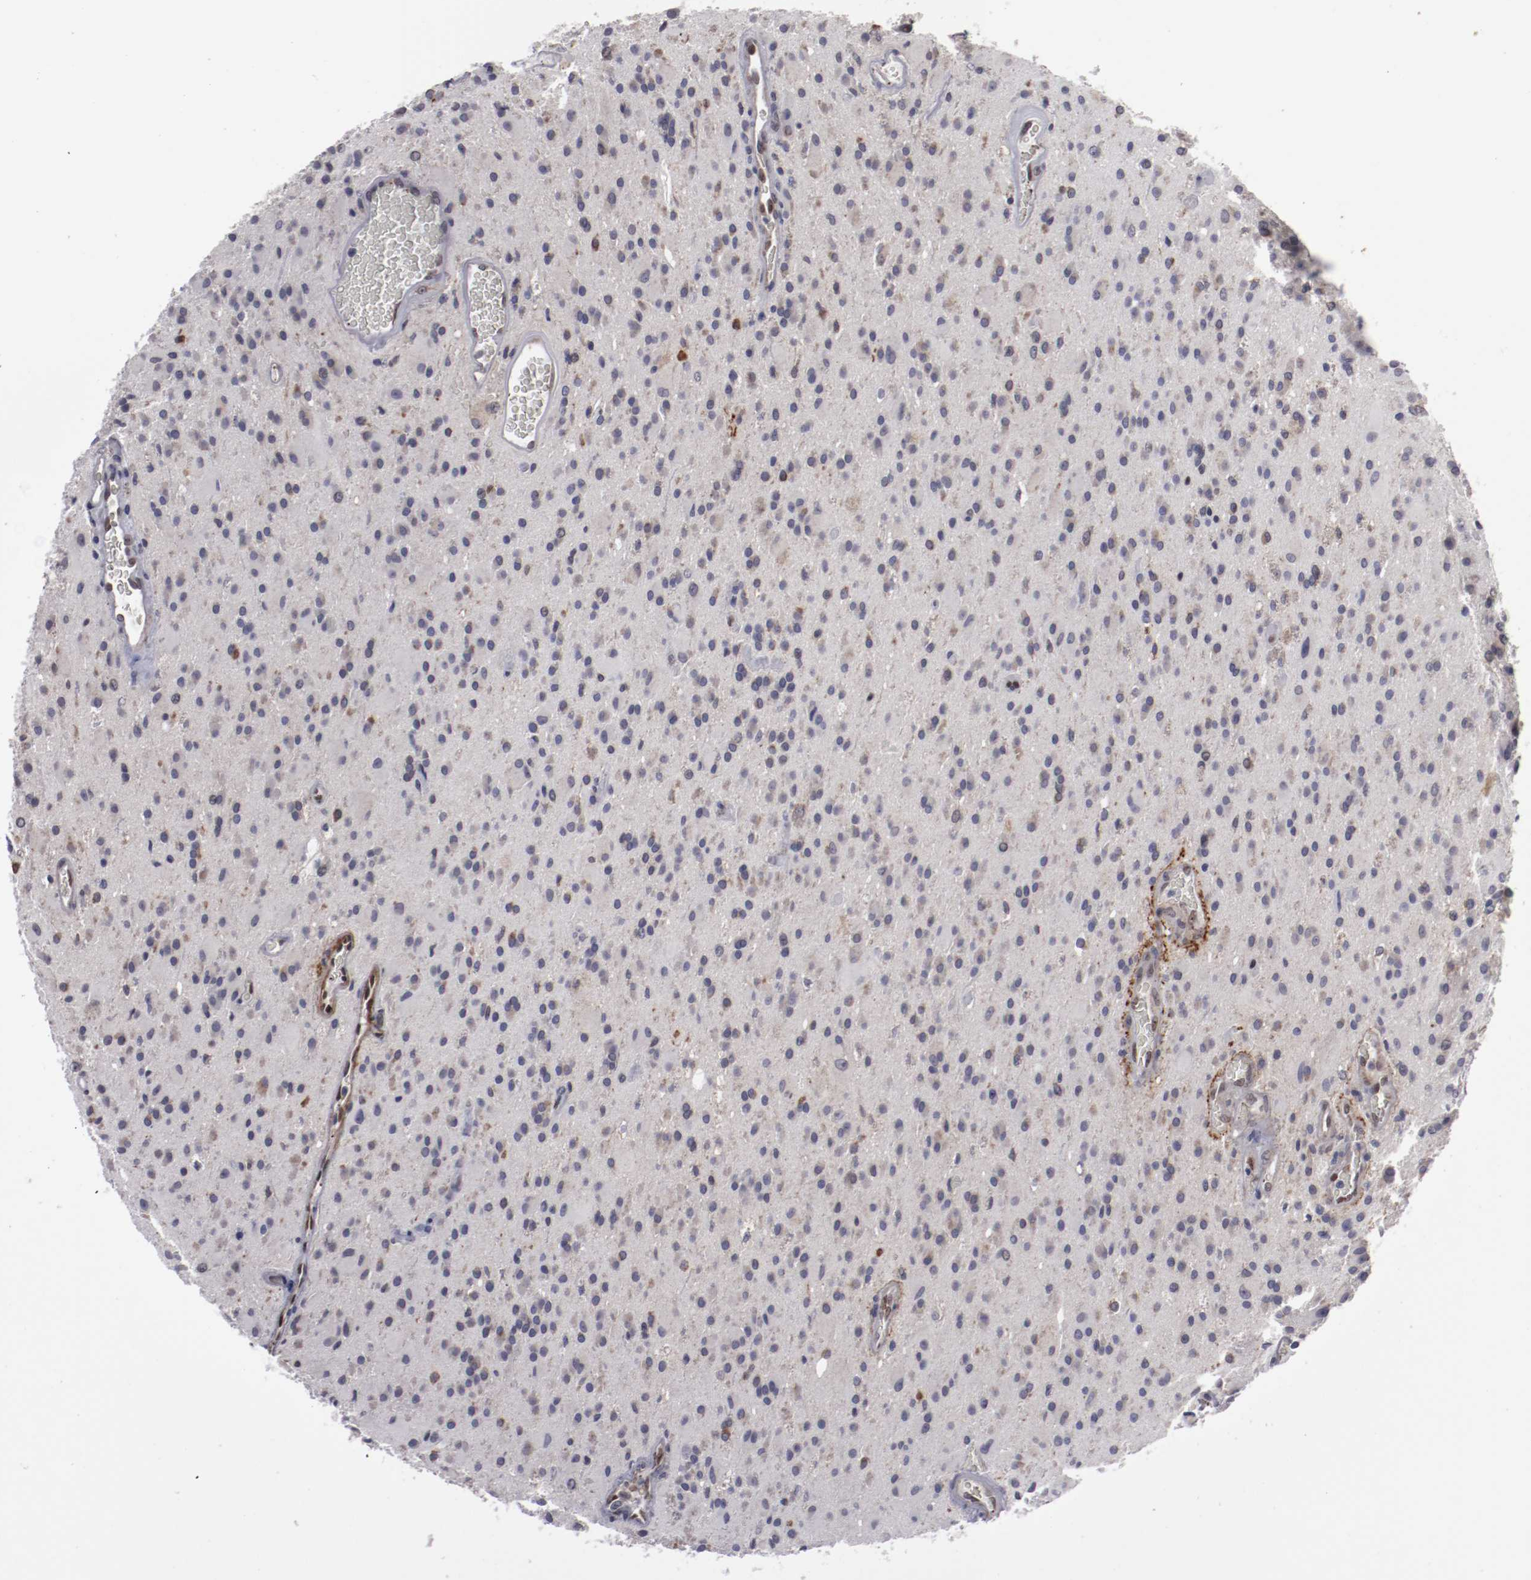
{"staining": {"intensity": "weak", "quantity": "25%-75%", "location": "cytoplasmic/membranous"}, "tissue": "glioma", "cell_type": "Tumor cells", "image_type": "cancer", "snomed": [{"axis": "morphology", "description": "Glioma, malignant, Low grade"}, {"axis": "topography", "description": "Brain"}], "caption": "Protein analysis of malignant low-grade glioma tissue shows weak cytoplasmic/membranous expression in approximately 25%-75% of tumor cells.", "gene": "LEF1", "patient": {"sex": "male", "age": 58}}